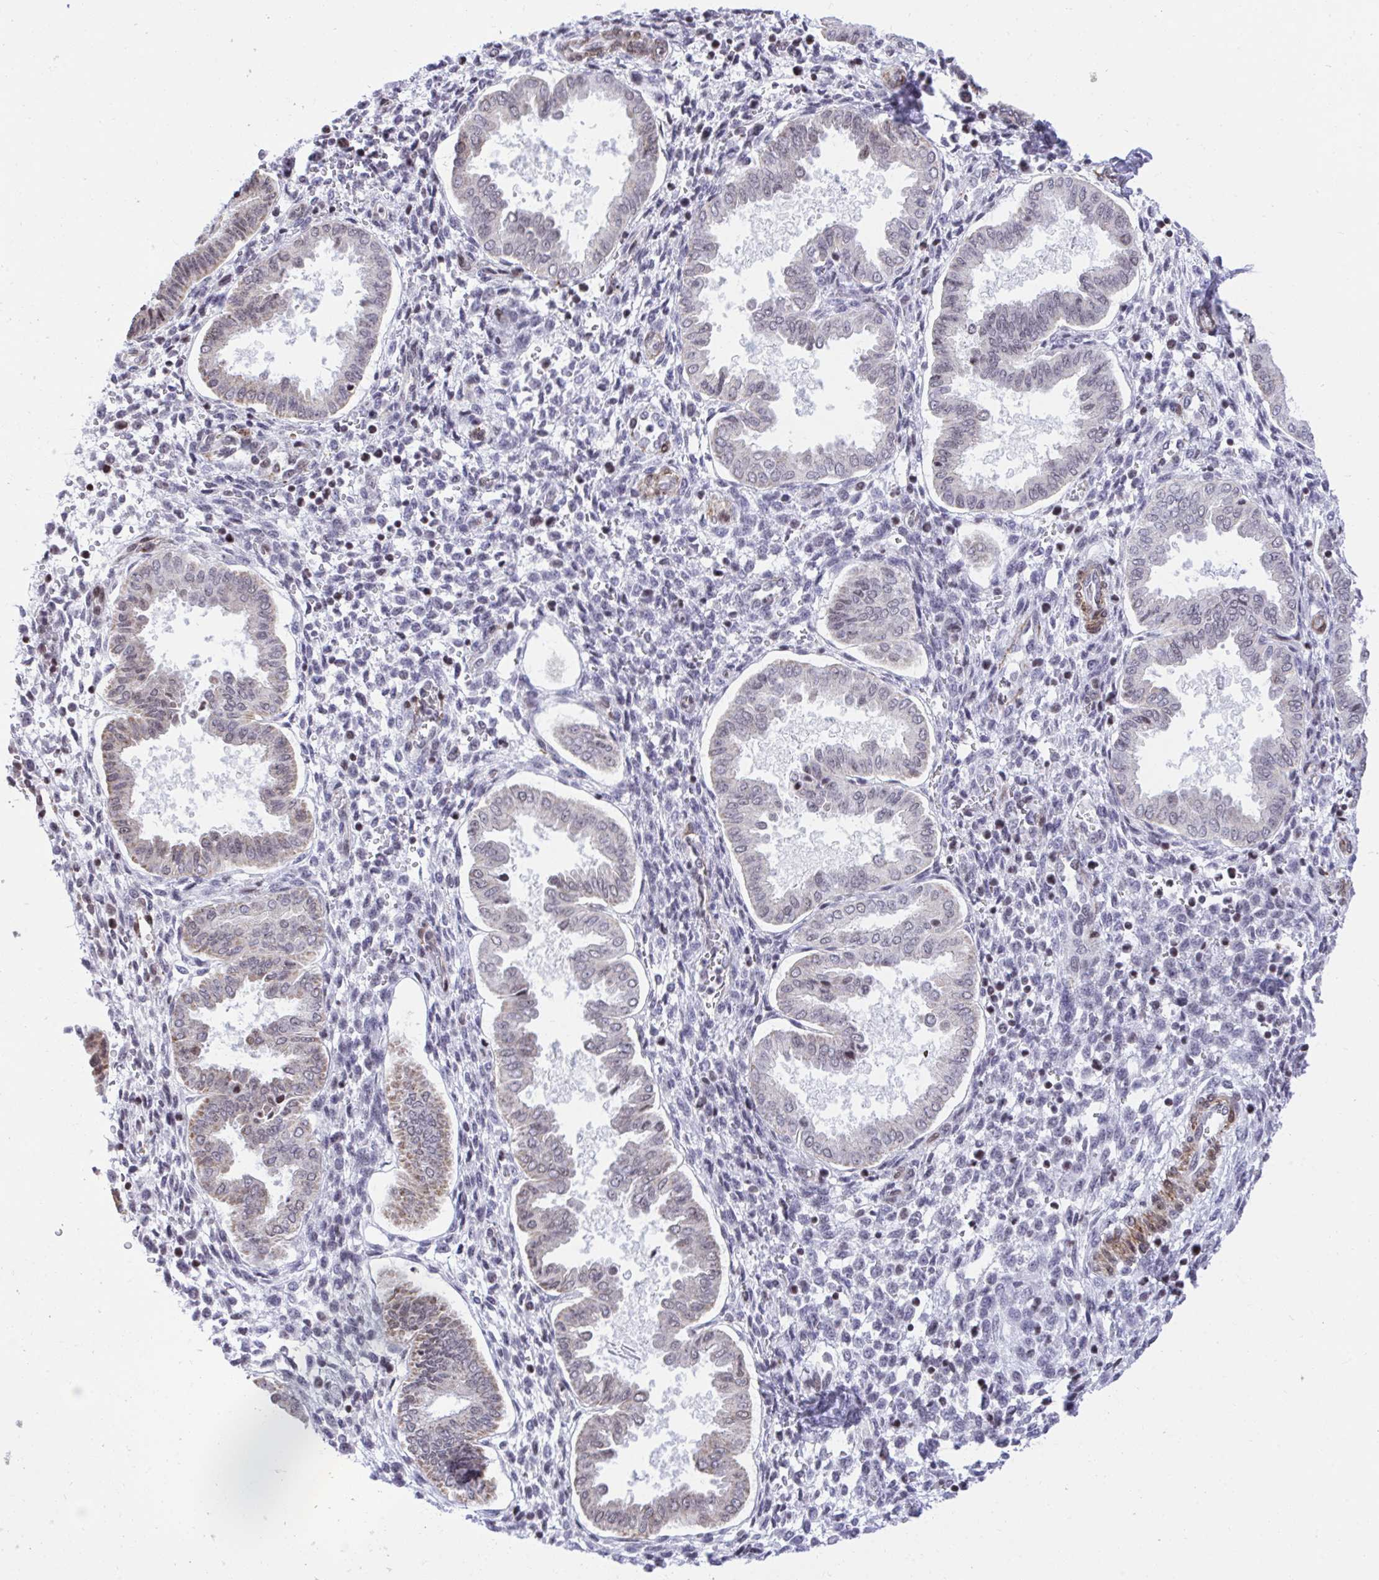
{"staining": {"intensity": "negative", "quantity": "none", "location": "none"}, "tissue": "endometrium", "cell_type": "Cells in endometrial stroma", "image_type": "normal", "snomed": [{"axis": "morphology", "description": "Normal tissue, NOS"}, {"axis": "topography", "description": "Endometrium"}], "caption": "There is no significant positivity in cells in endometrial stroma of endometrium. Nuclei are stained in blue.", "gene": "KCNN4", "patient": {"sex": "female", "age": 24}}